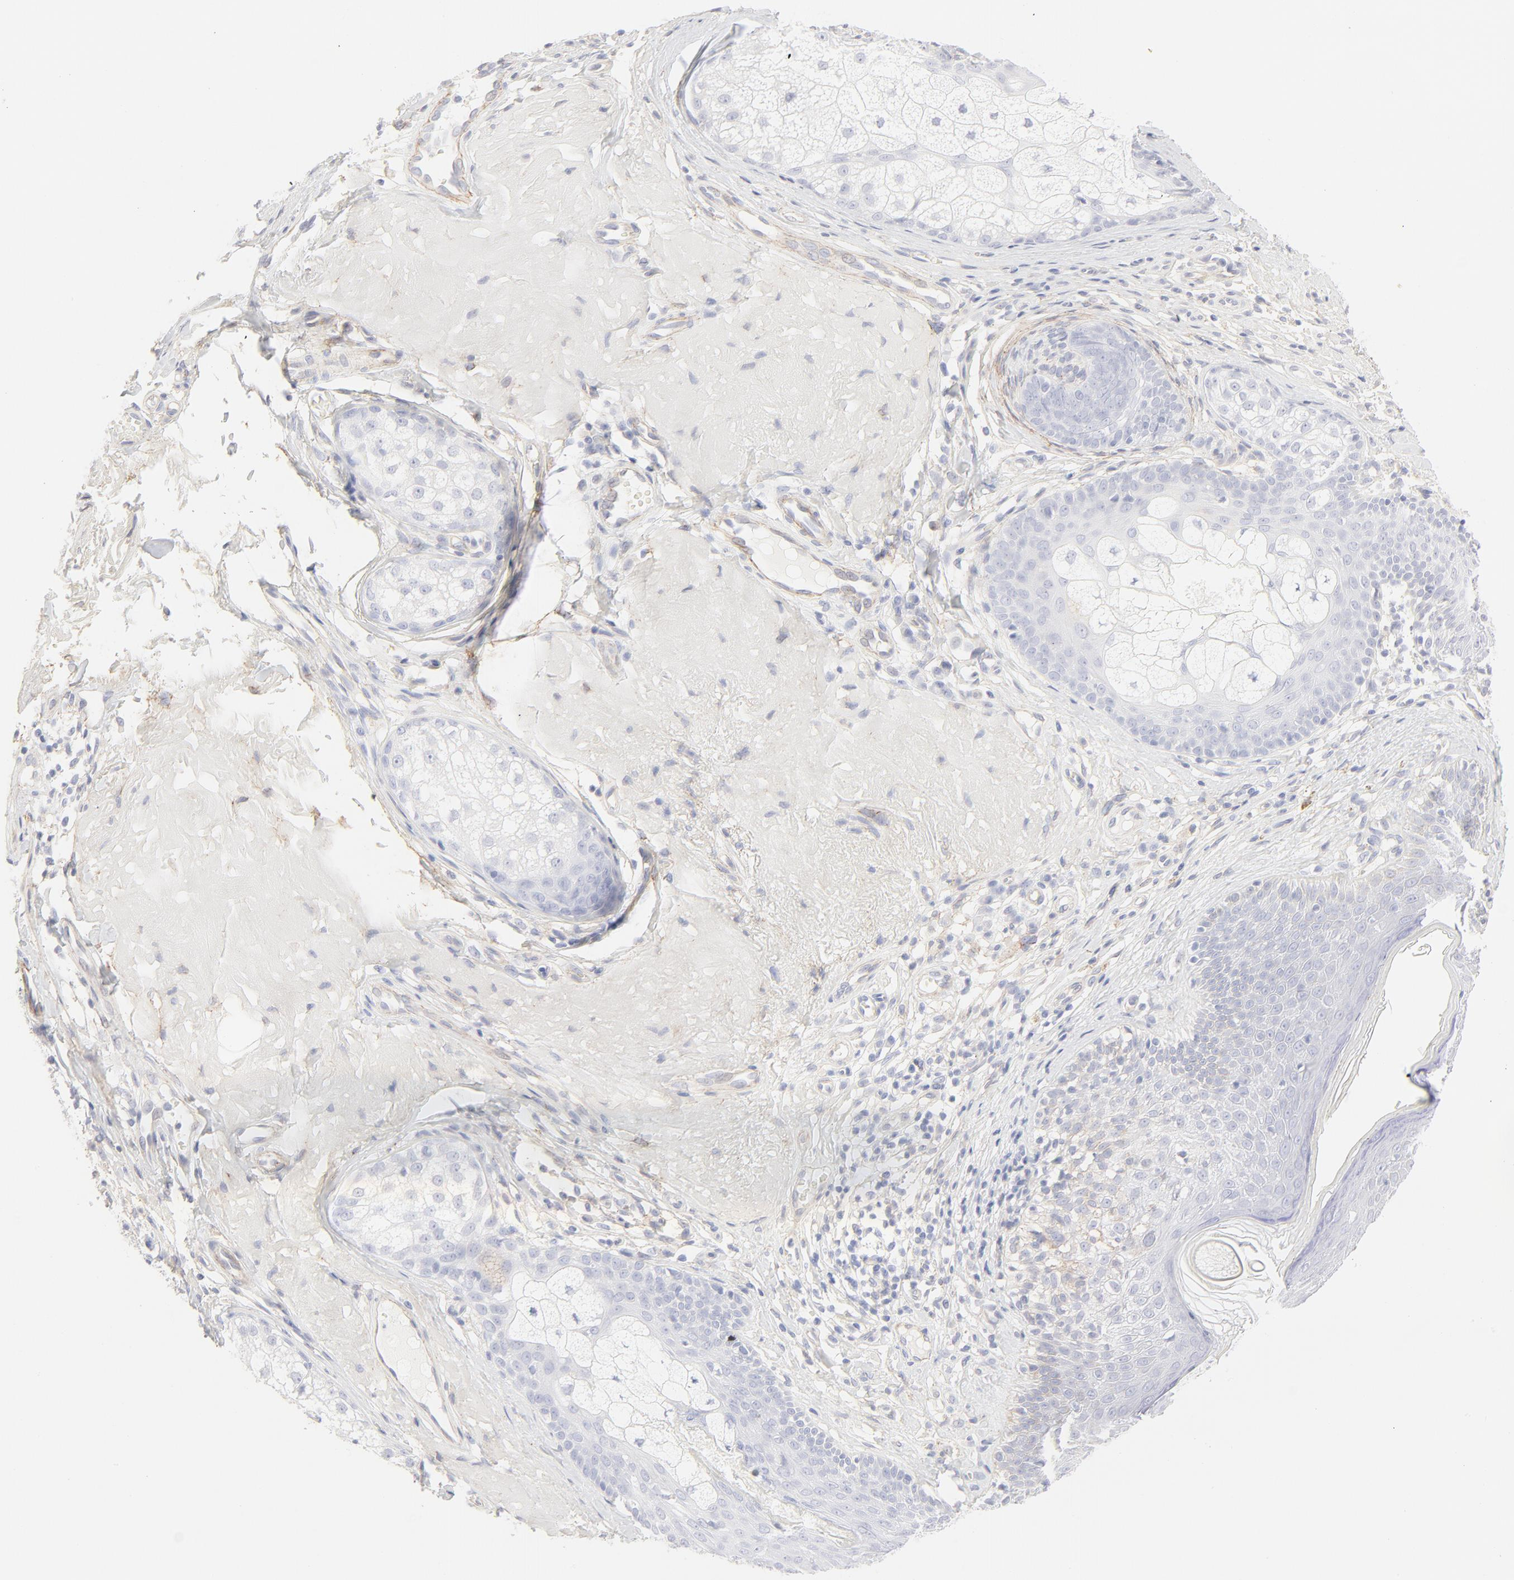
{"staining": {"intensity": "negative", "quantity": "none", "location": "none"}, "tissue": "skin cancer", "cell_type": "Tumor cells", "image_type": "cancer", "snomed": [{"axis": "morphology", "description": "Basal cell carcinoma"}, {"axis": "topography", "description": "Skin"}], "caption": "Immunohistochemistry photomicrograph of neoplastic tissue: human skin cancer (basal cell carcinoma) stained with DAB (3,3'-diaminobenzidine) reveals no significant protein expression in tumor cells. (DAB IHC visualized using brightfield microscopy, high magnification).", "gene": "ITGA5", "patient": {"sex": "male", "age": 74}}